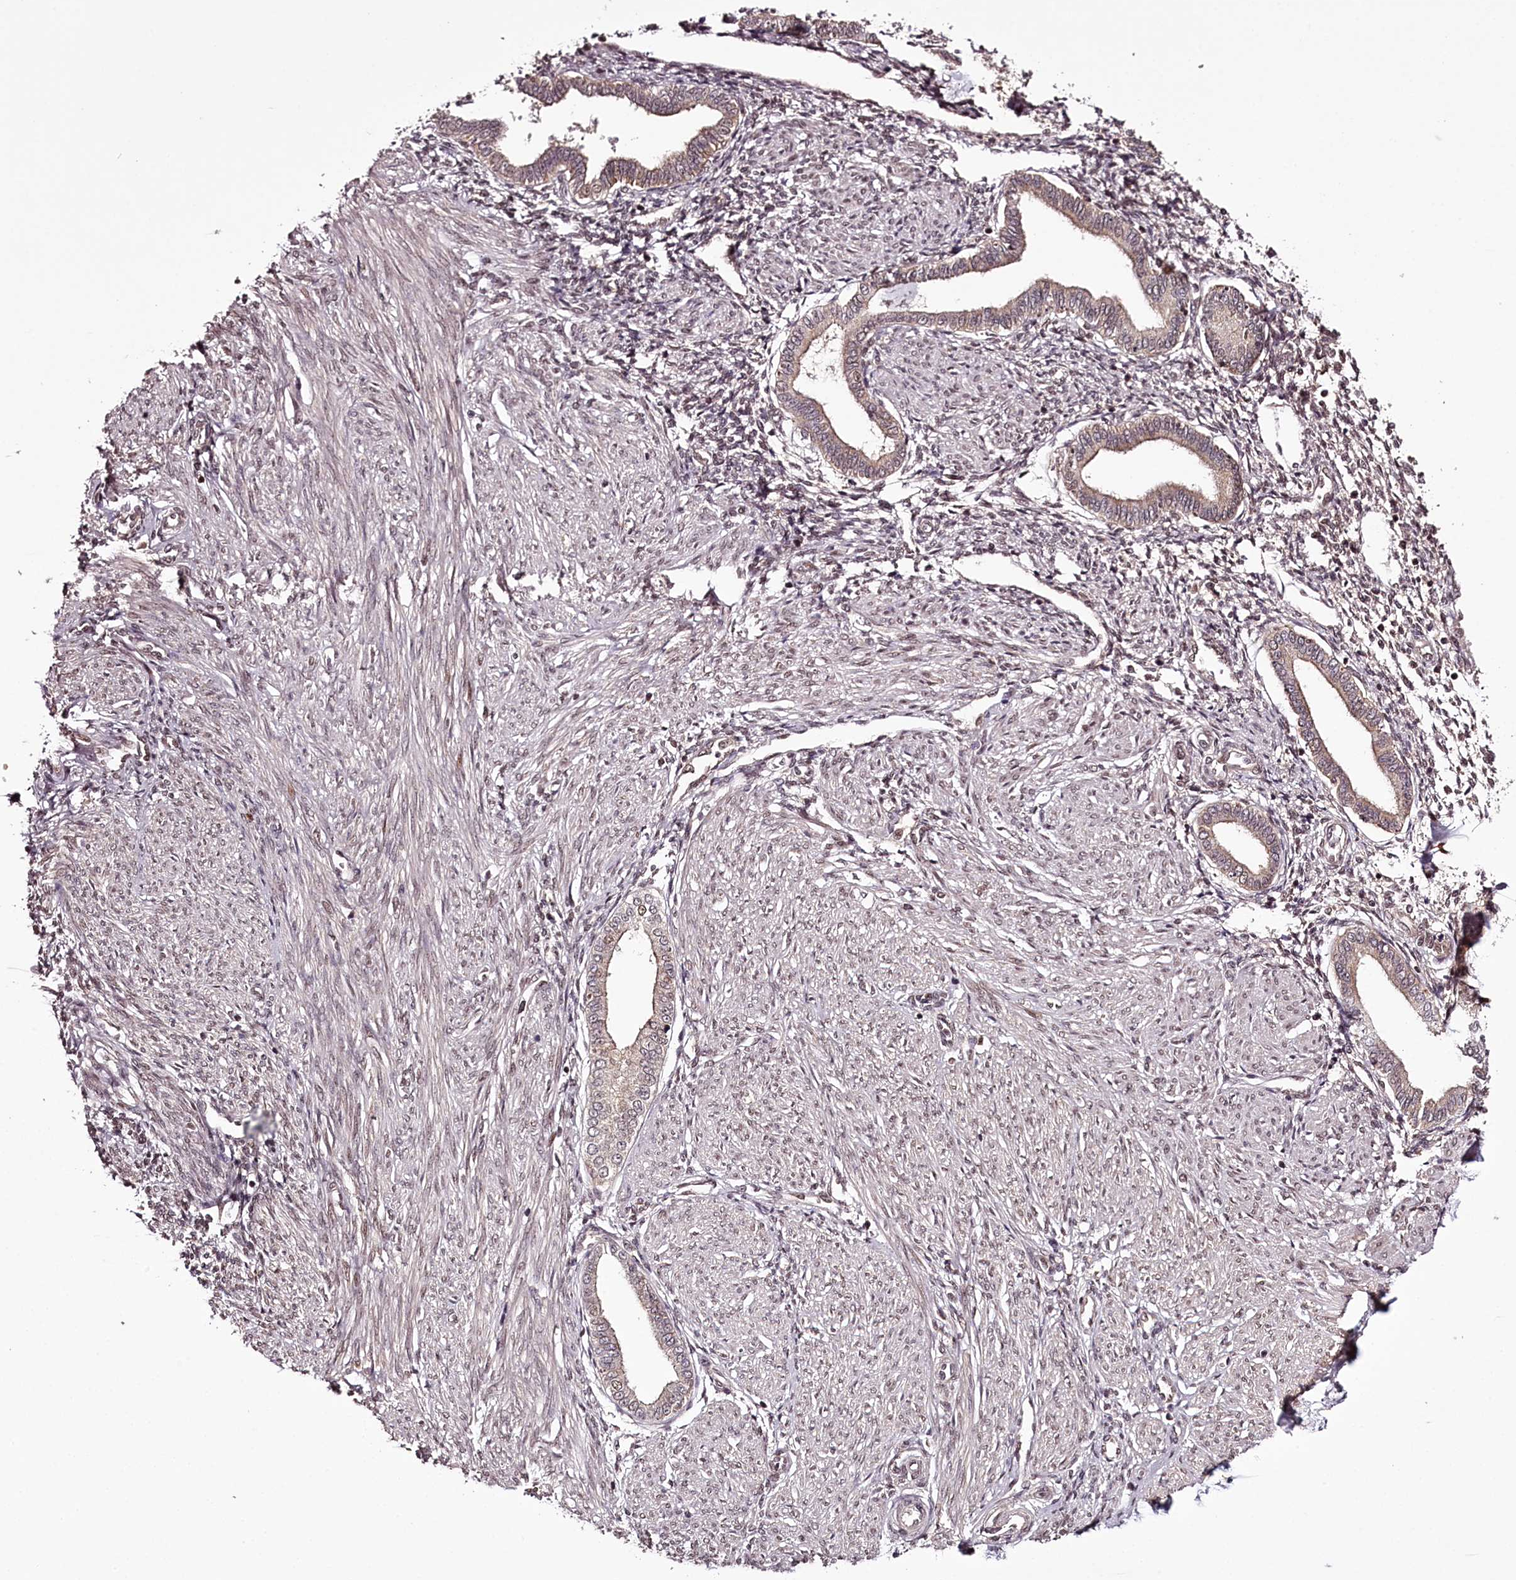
{"staining": {"intensity": "moderate", "quantity": "25%-75%", "location": "nuclear"}, "tissue": "endometrium", "cell_type": "Cells in endometrial stroma", "image_type": "normal", "snomed": [{"axis": "morphology", "description": "Normal tissue, NOS"}, {"axis": "topography", "description": "Endometrium"}], "caption": "Immunohistochemistry (IHC) of unremarkable endometrium shows medium levels of moderate nuclear staining in about 25%-75% of cells in endometrial stroma. Immunohistochemistry (IHC) stains the protein of interest in brown and the nuclei are stained blue.", "gene": "TTC33", "patient": {"sex": "female", "age": 53}}